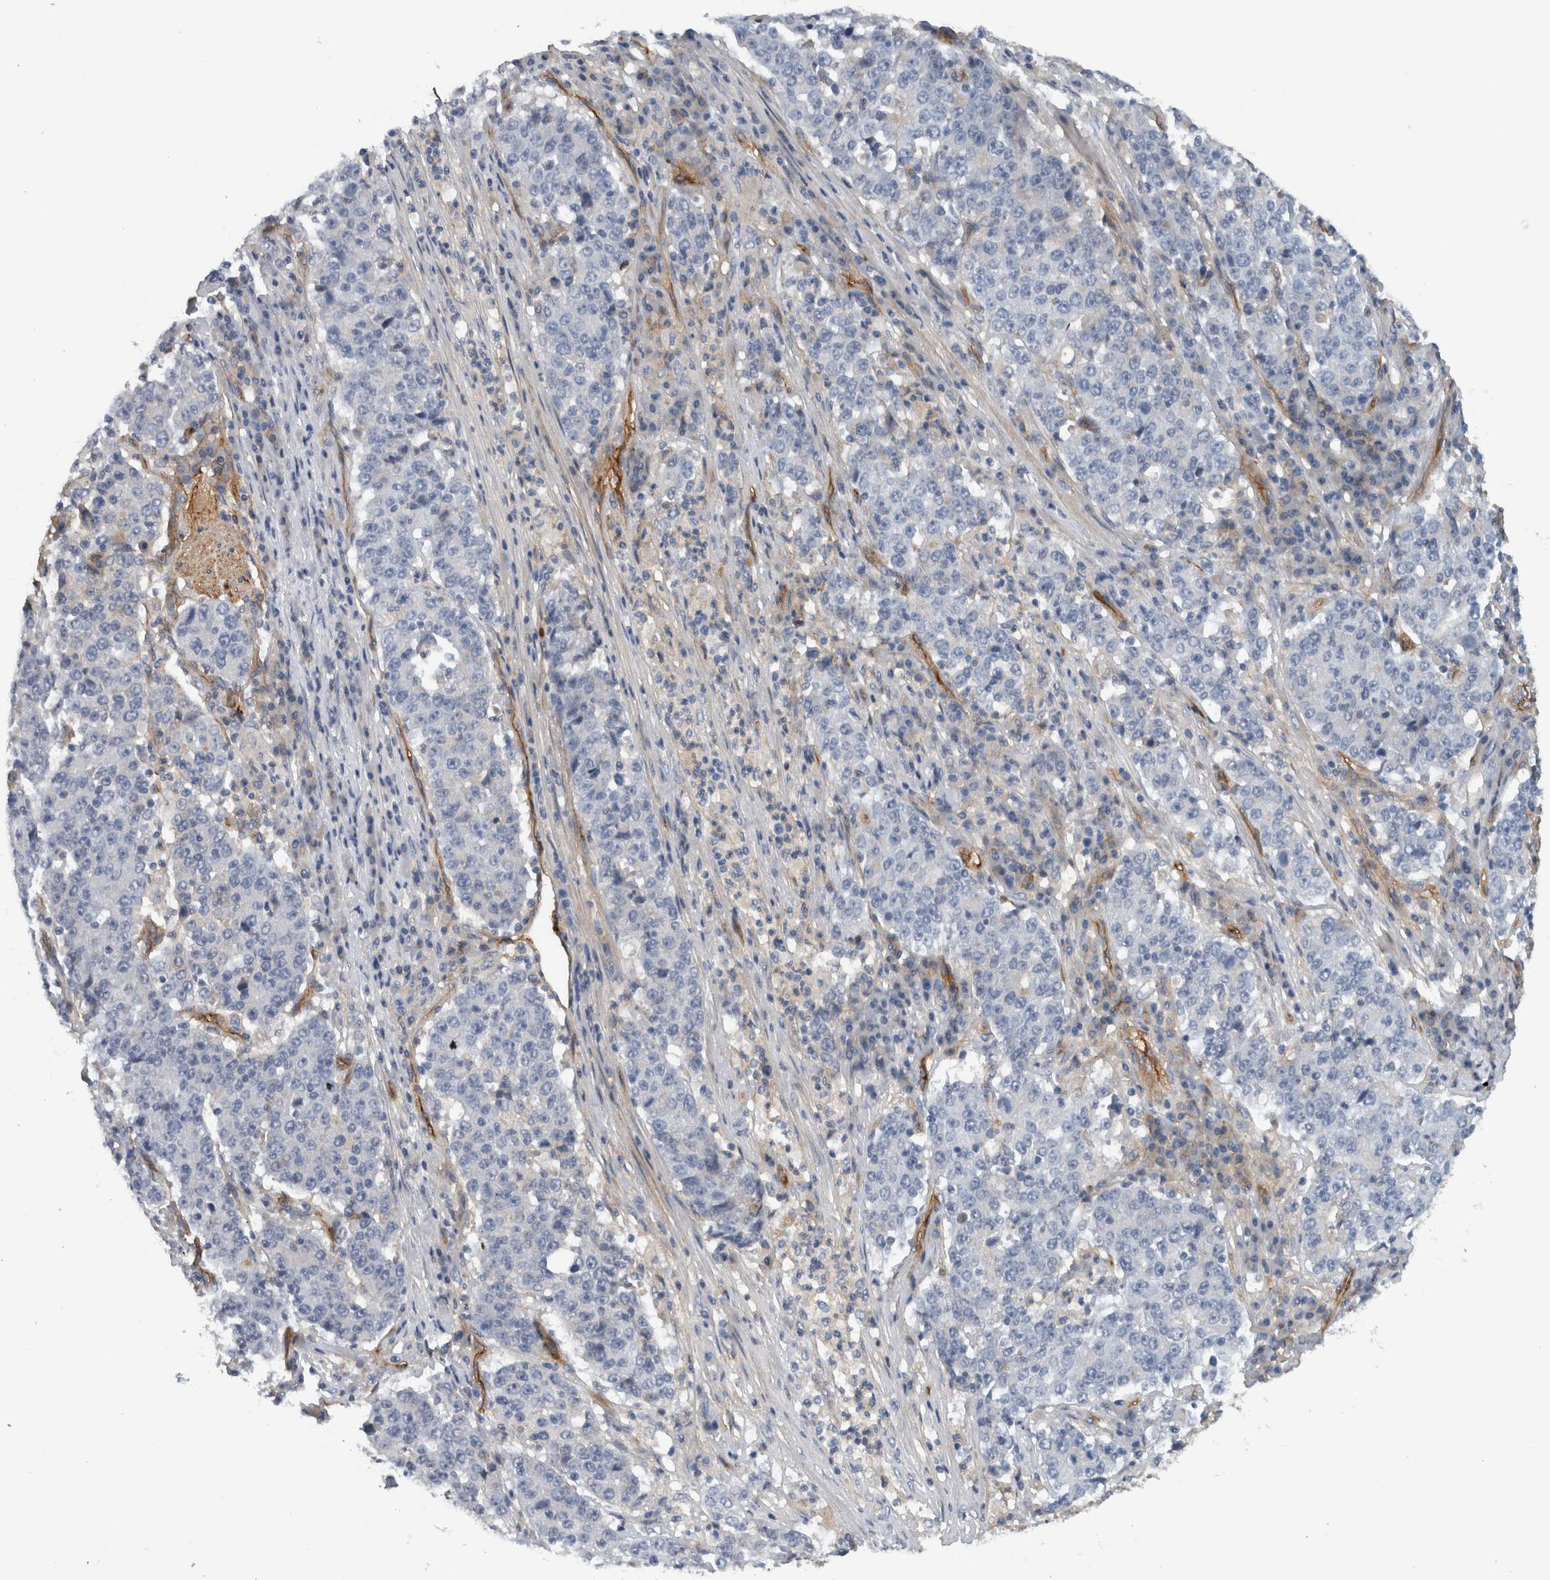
{"staining": {"intensity": "negative", "quantity": "none", "location": "none"}, "tissue": "stomach cancer", "cell_type": "Tumor cells", "image_type": "cancer", "snomed": [{"axis": "morphology", "description": "Adenocarcinoma, NOS"}, {"axis": "topography", "description": "Stomach"}], "caption": "DAB (3,3'-diaminobenzidine) immunohistochemical staining of human stomach cancer (adenocarcinoma) shows no significant staining in tumor cells. The staining is performed using DAB brown chromogen with nuclei counter-stained in using hematoxylin.", "gene": "CD59", "patient": {"sex": "male", "age": 59}}